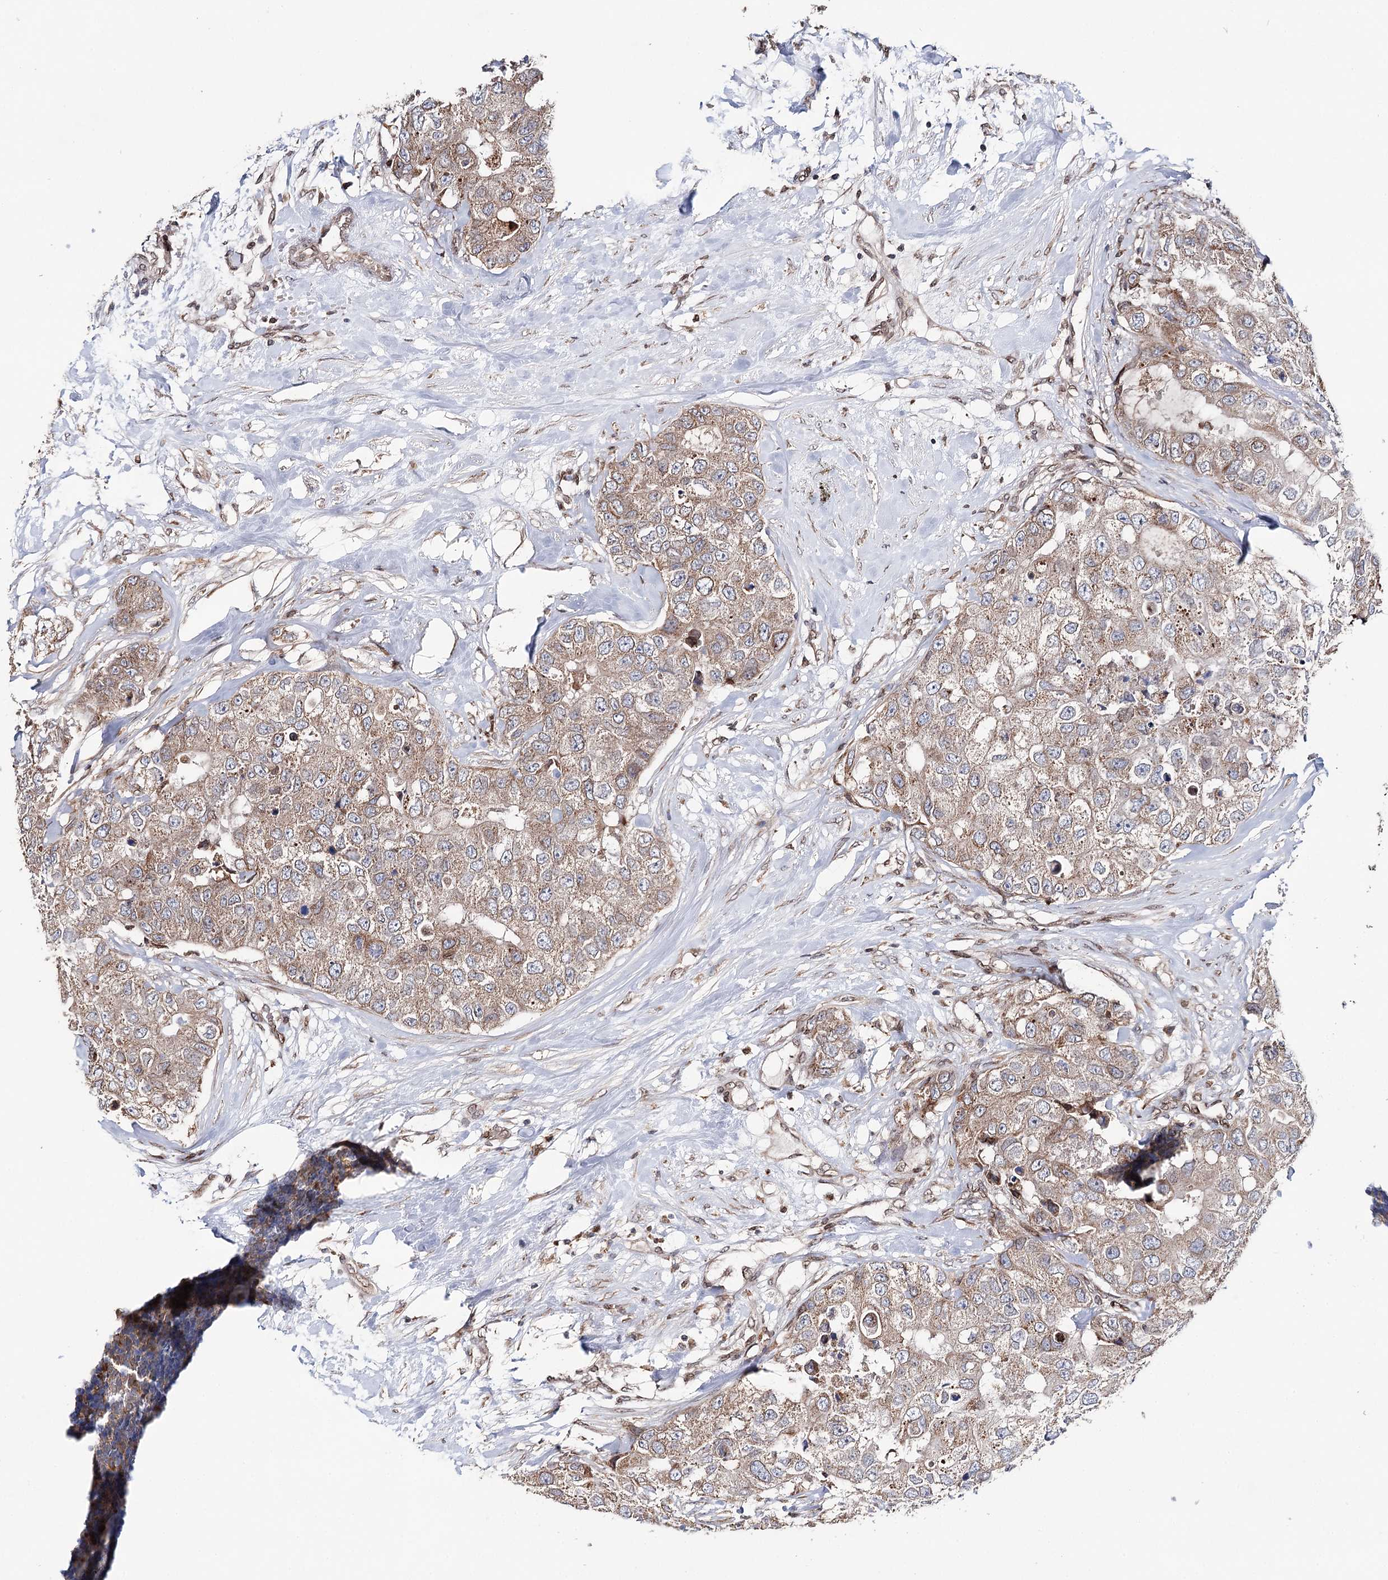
{"staining": {"intensity": "moderate", "quantity": ">75%", "location": "cytoplasmic/membranous"}, "tissue": "breast cancer", "cell_type": "Tumor cells", "image_type": "cancer", "snomed": [{"axis": "morphology", "description": "Duct carcinoma"}, {"axis": "topography", "description": "Breast"}], "caption": "Moderate cytoplasmic/membranous protein expression is identified in about >75% of tumor cells in breast cancer. (Stains: DAB (3,3'-diaminobenzidine) in brown, nuclei in blue, Microscopy: brightfield microscopy at high magnification).", "gene": "CFAP46", "patient": {"sex": "female", "age": 62}}